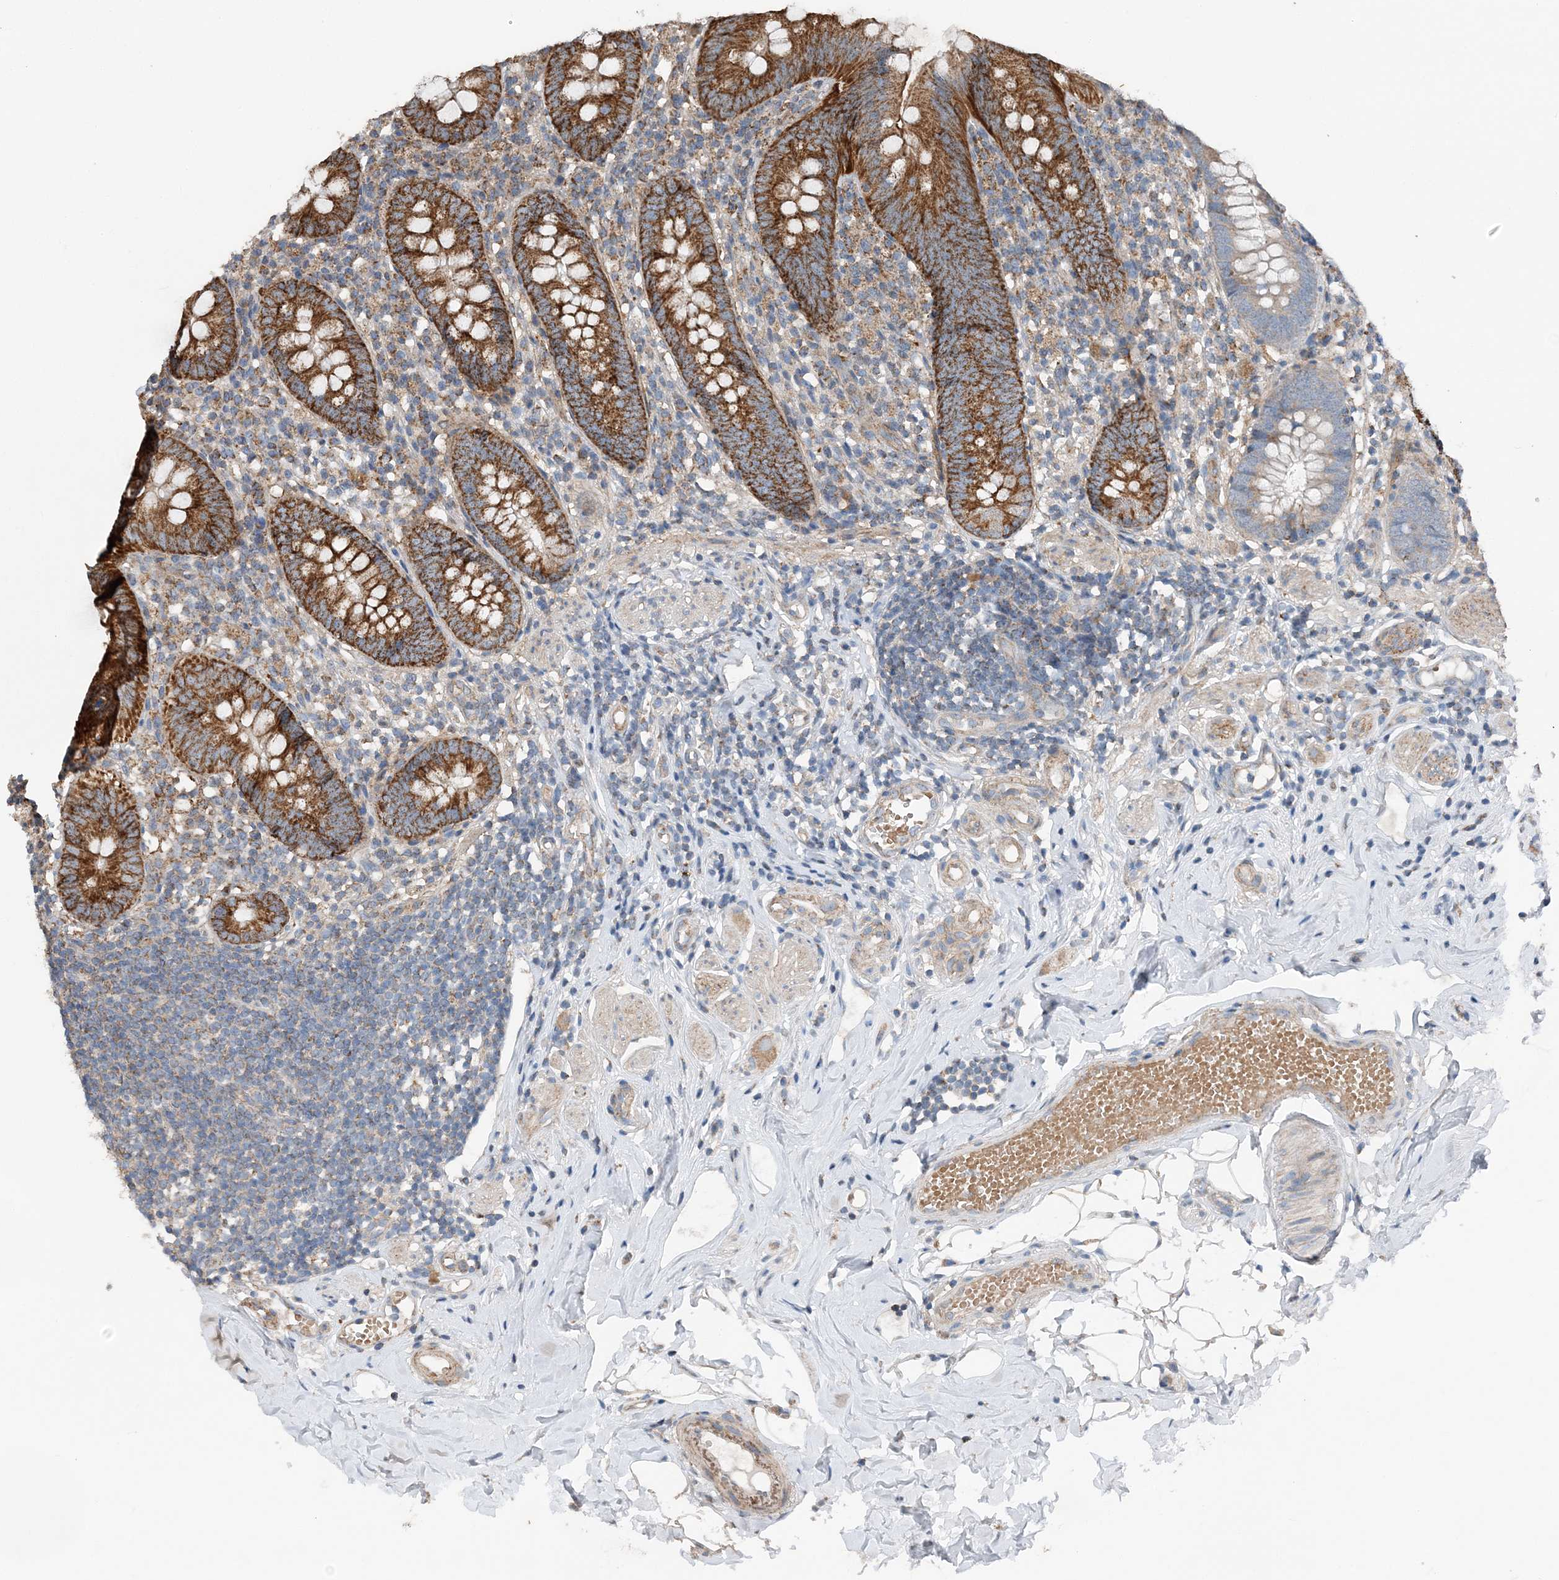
{"staining": {"intensity": "strong", "quantity": ">75%", "location": "cytoplasmic/membranous"}, "tissue": "appendix", "cell_type": "Glandular cells", "image_type": "normal", "snomed": [{"axis": "morphology", "description": "Normal tissue, NOS"}, {"axis": "topography", "description": "Appendix"}], "caption": "Immunohistochemical staining of unremarkable human appendix displays strong cytoplasmic/membranous protein expression in about >75% of glandular cells.", "gene": "SPRY2", "patient": {"sex": "female", "age": 62}}